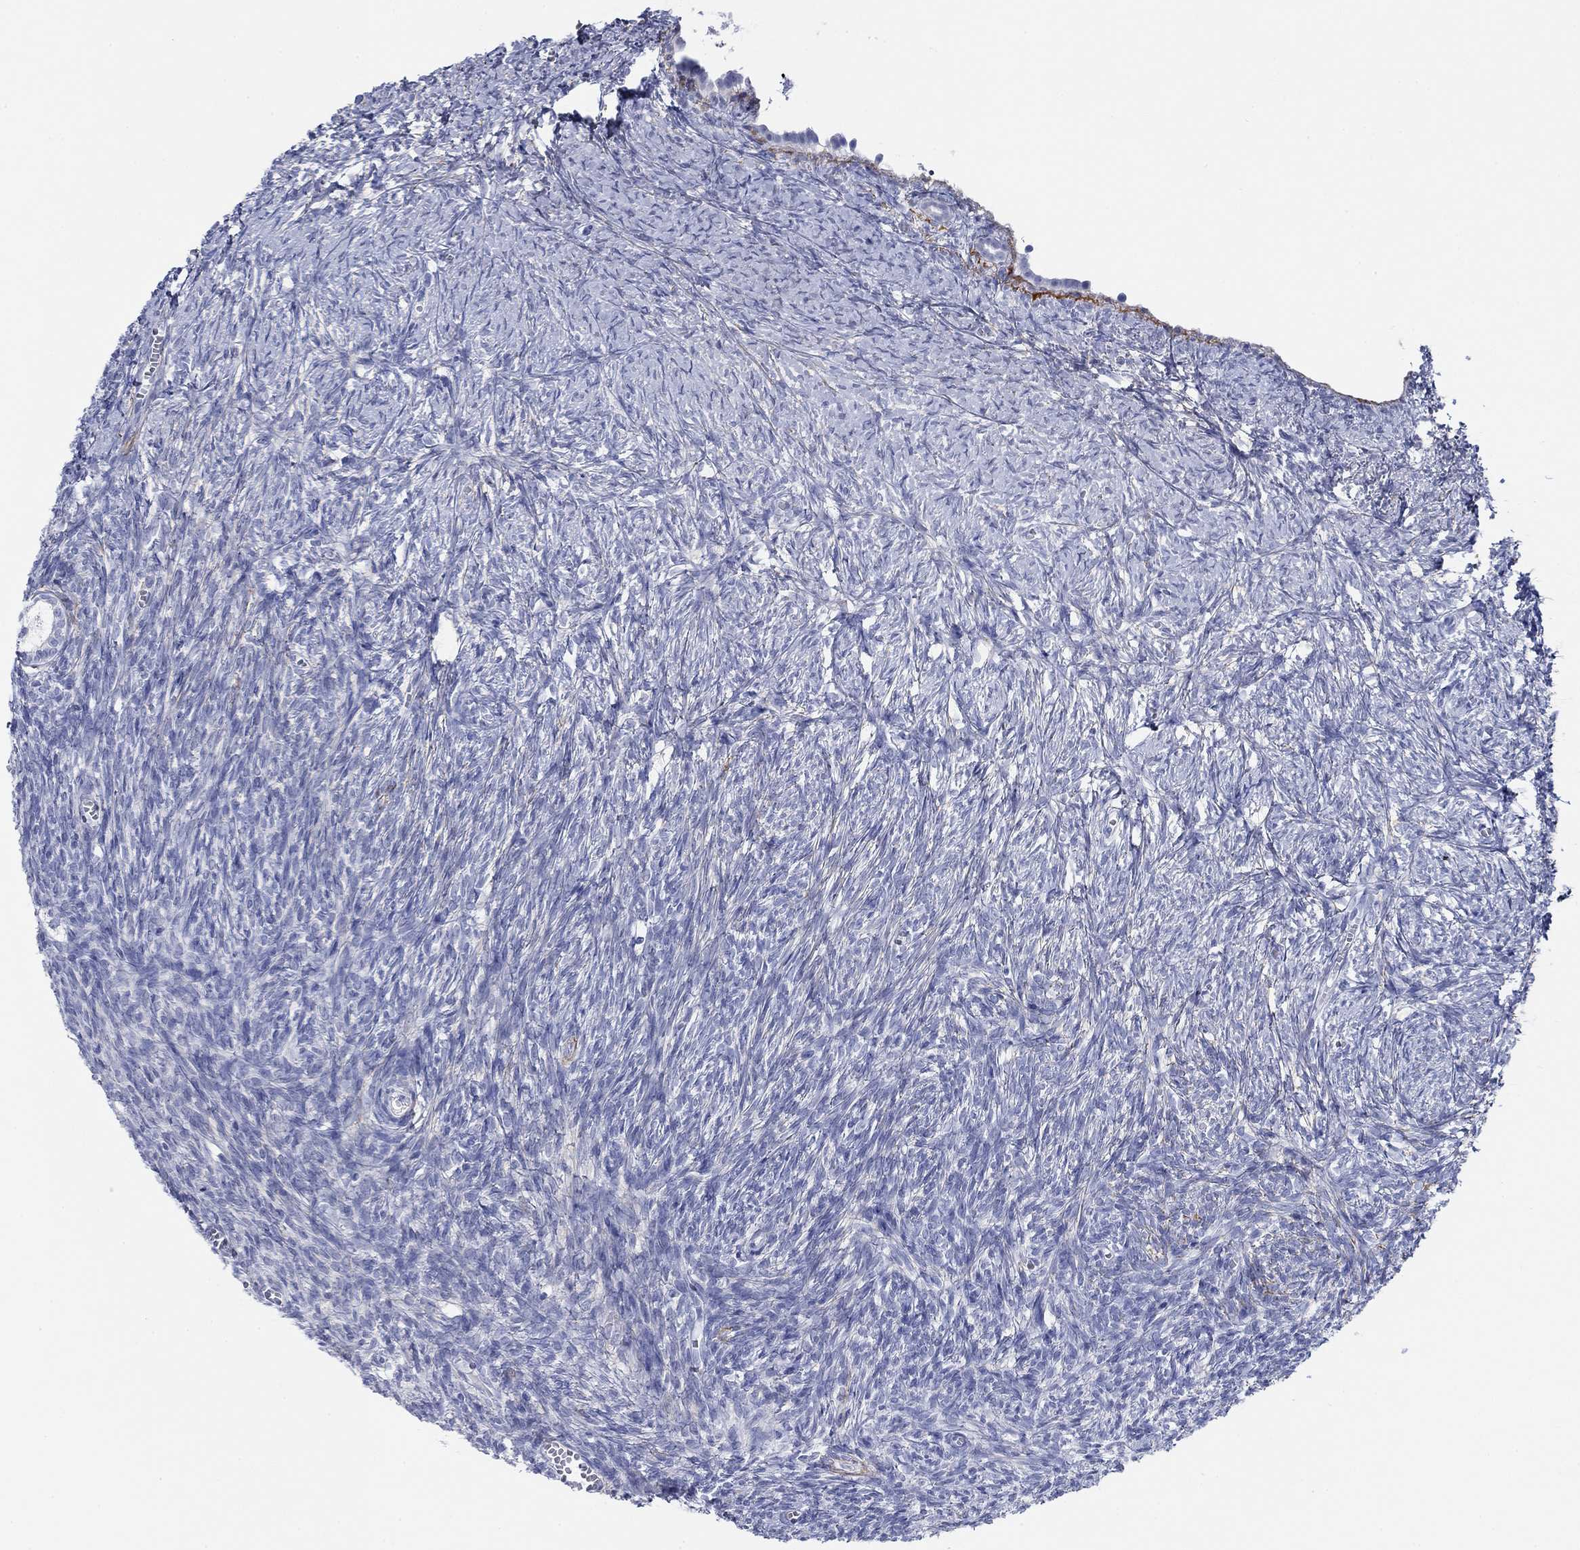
{"staining": {"intensity": "negative", "quantity": "none", "location": "none"}, "tissue": "ovary", "cell_type": "Follicle cells", "image_type": "normal", "snomed": [{"axis": "morphology", "description": "Normal tissue, NOS"}, {"axis": "topography", "description": "Ovary"}], "caption": "Immunohistochemistry of normal human ovary shows no positivity in follicle cells.", "gene": "PDYN", "patient": {"sex": "female", "age": 43}}